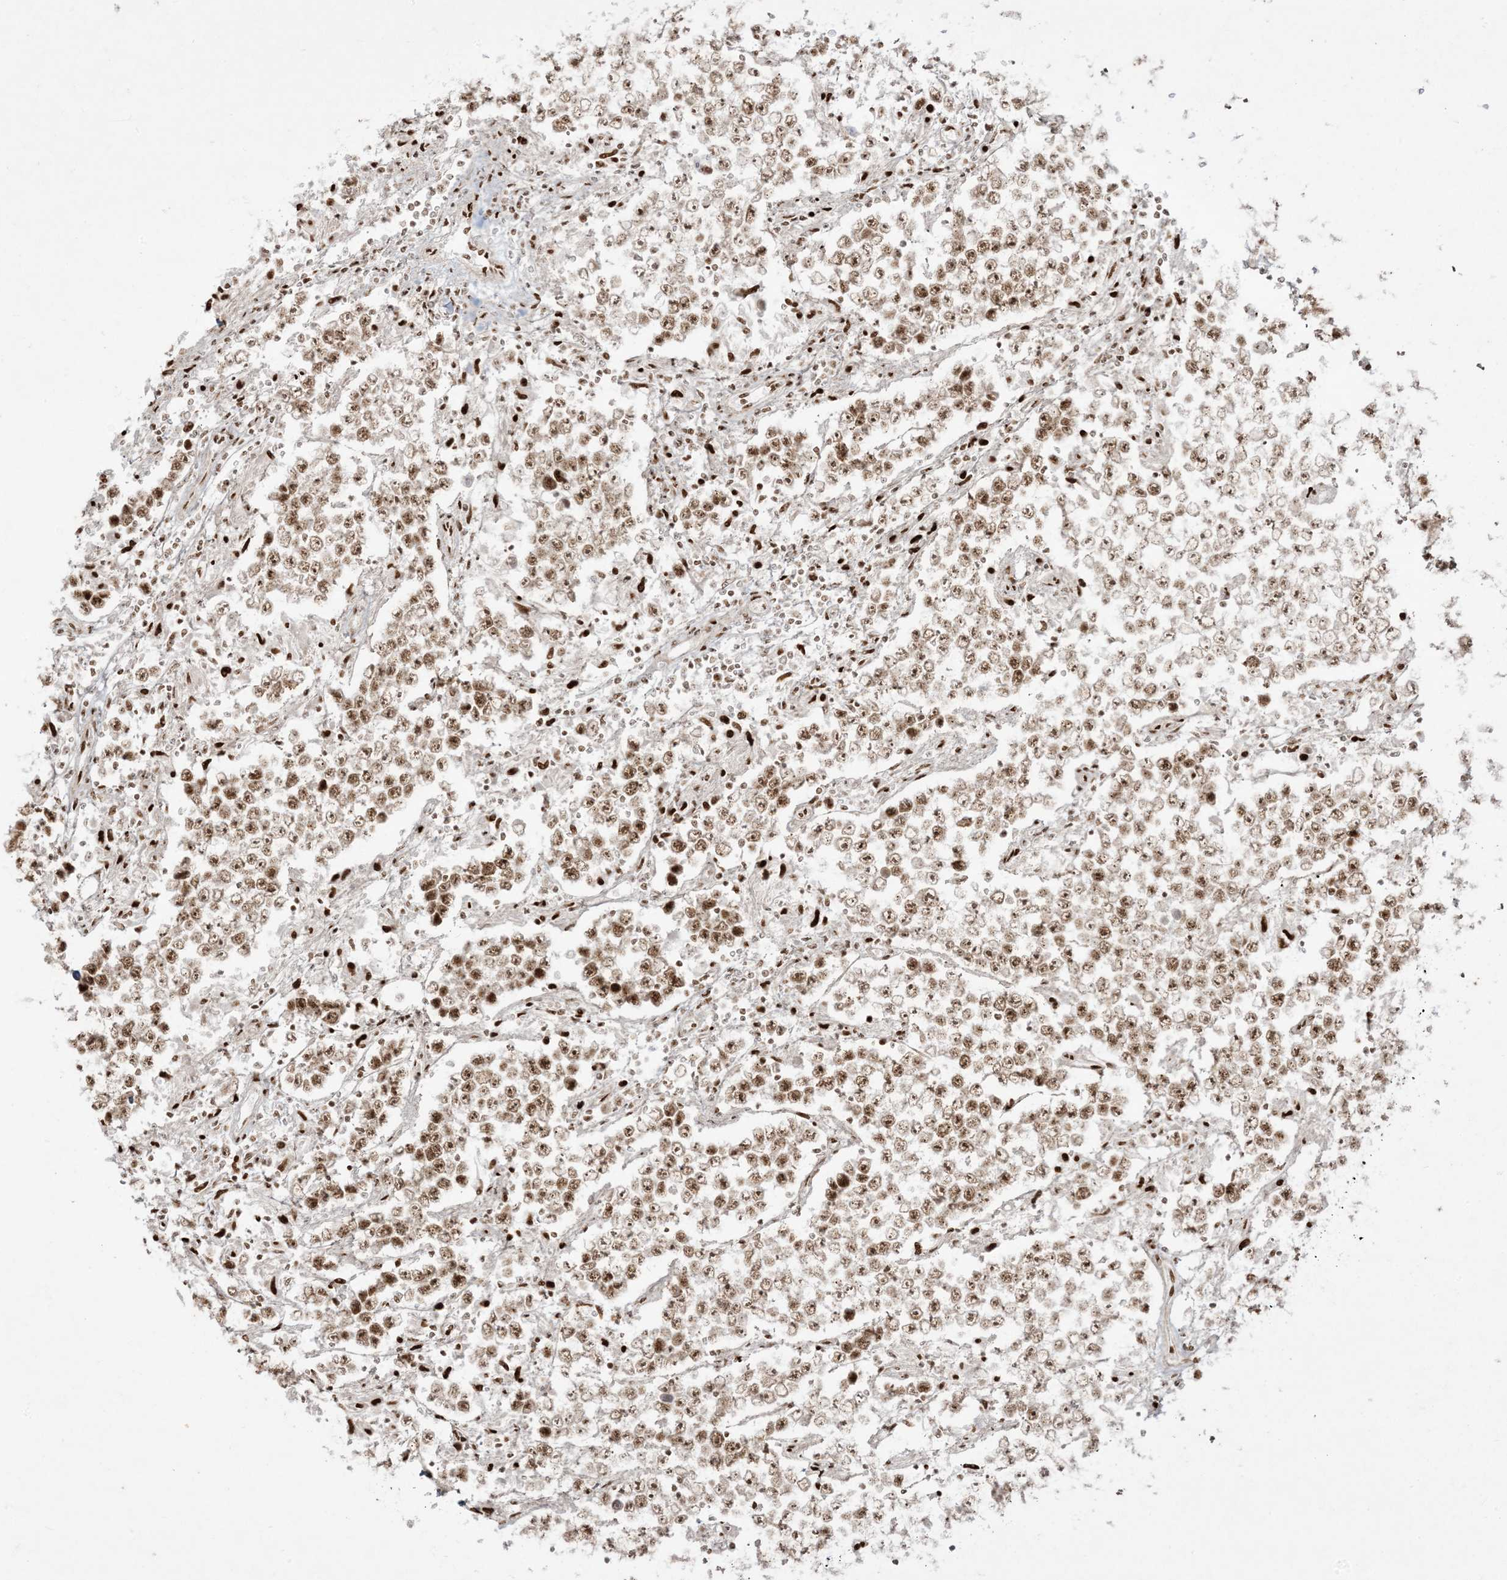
{"staining": {"intensity": "moderate", "quantity": ">75%", "location": "nuclear"}, "tissue": "testis cancer", "cell_type": "Tumor cells", "image_type": "cancer", "snomed": [{"axis": "morphology", "description": "Normal tissue, NOS"}, {"axis": "morphology", "description": "Urothelial carcinoma, High grade"}, {"axis": "morphology", "description": "Seminoma, NOS"}, {"axis": "morphology", "description": "Carcinoma, Embryonal, NOS"}, {"axis": "topography", "description": "Urinary bladder"}, {"axis": "topography", "description": "Testis"}], "caption": "A brown stain highlights moderate nuclear staining of a protein in human testis embryonal carcinoma tumor cells.", "gene": "RBM10", "patient": {"sex": "male", "age": 41}}